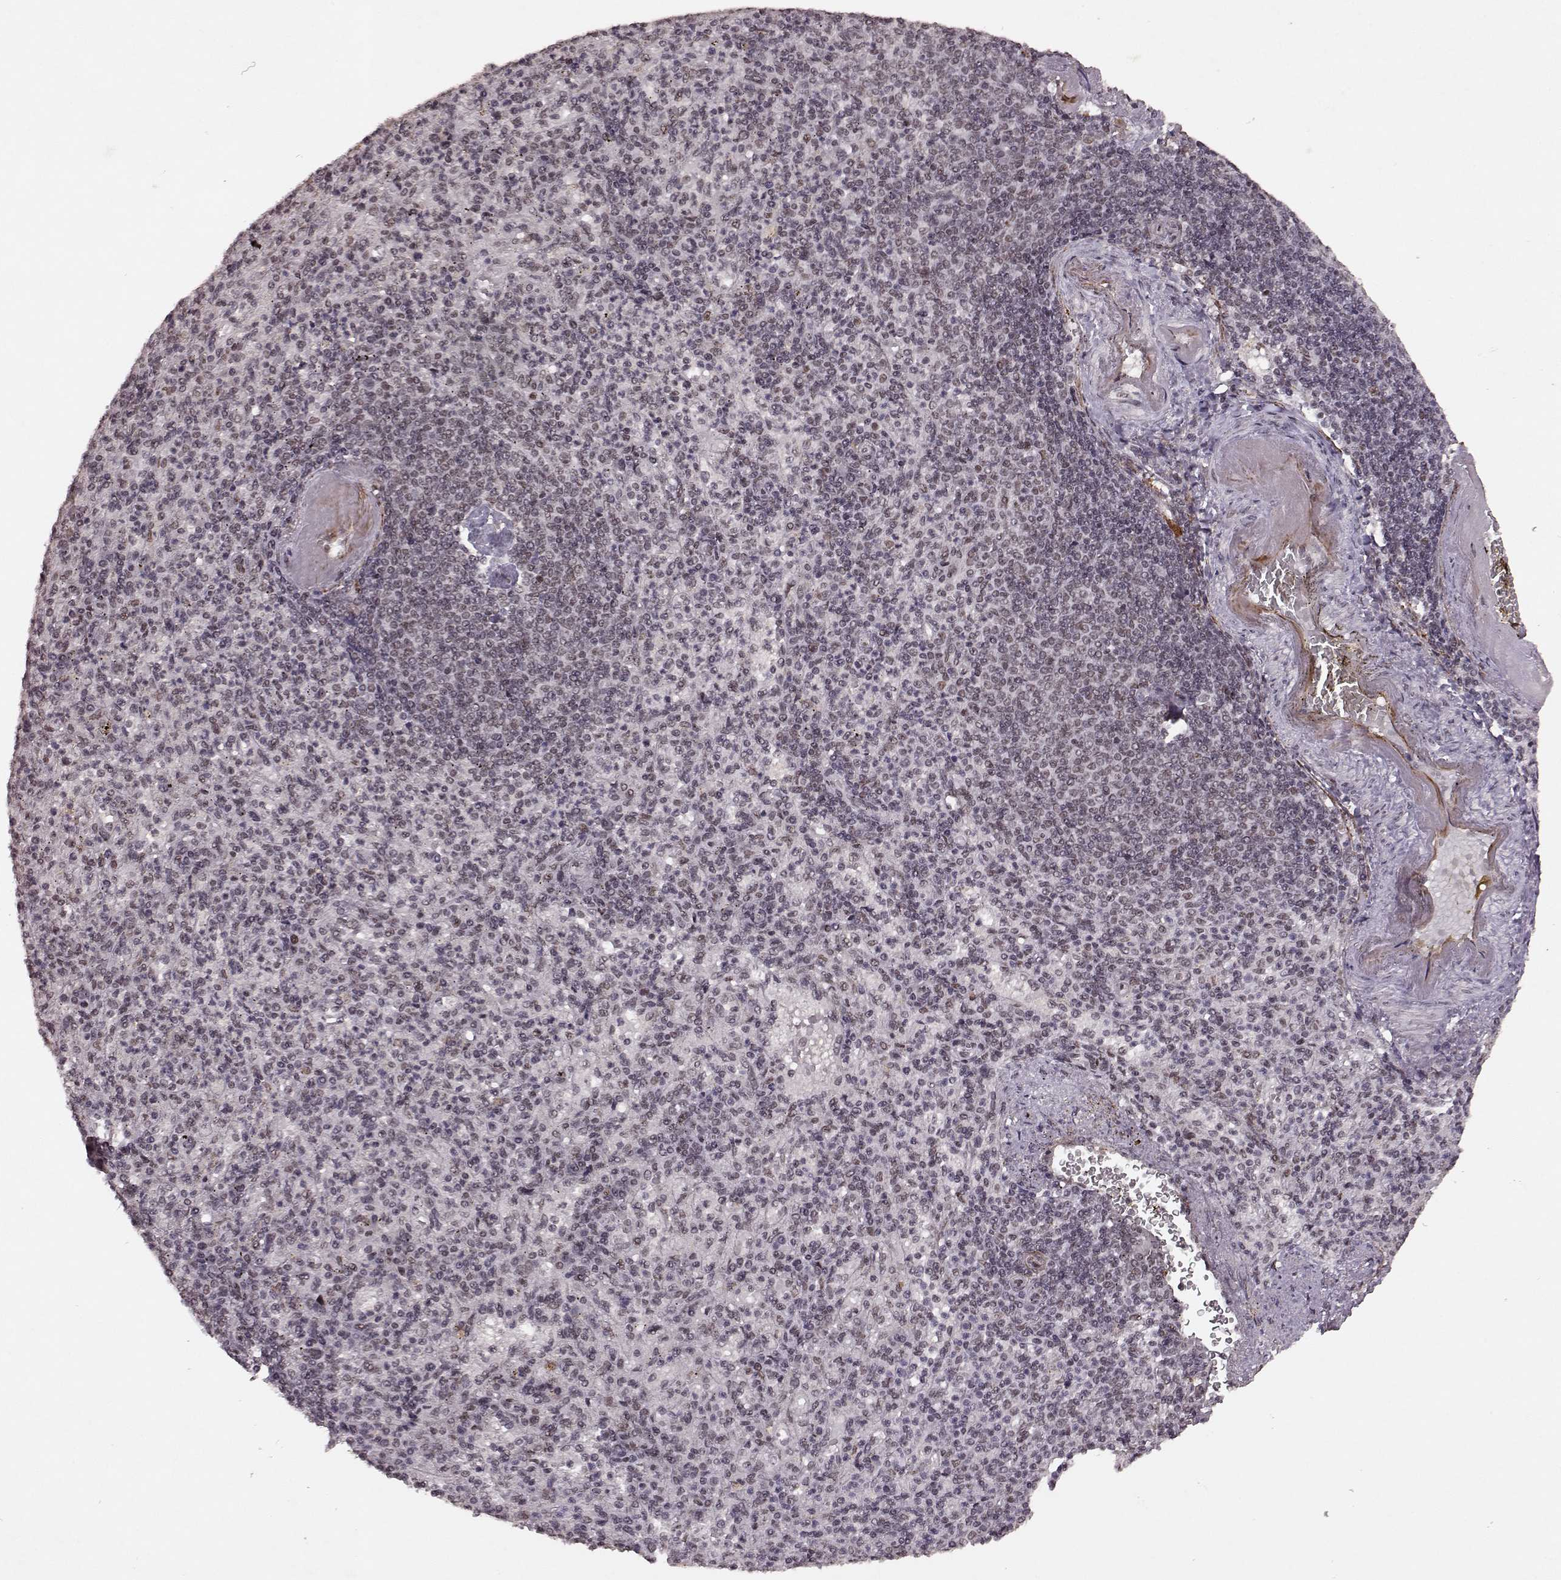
{"staining": {"intensity": "weak", "quantity": "<25%", "location": "nuclear"}, "tissue": "spleen", "cell_type": "Cells in red pulp", "image_type": "normal", "snomed": [{"axis": "morphology", "description": "Normal tissue, NOS"}, {"axis": "topography", "description": "Spleen"}], "caption": "IHC photomicrograph of unremarkable spleen: spleen stained with DAB reveals no significant protein staining in cells in red pulp.", "gene": "RRAGD", "patient": {"sex": "female", "age": 74}}